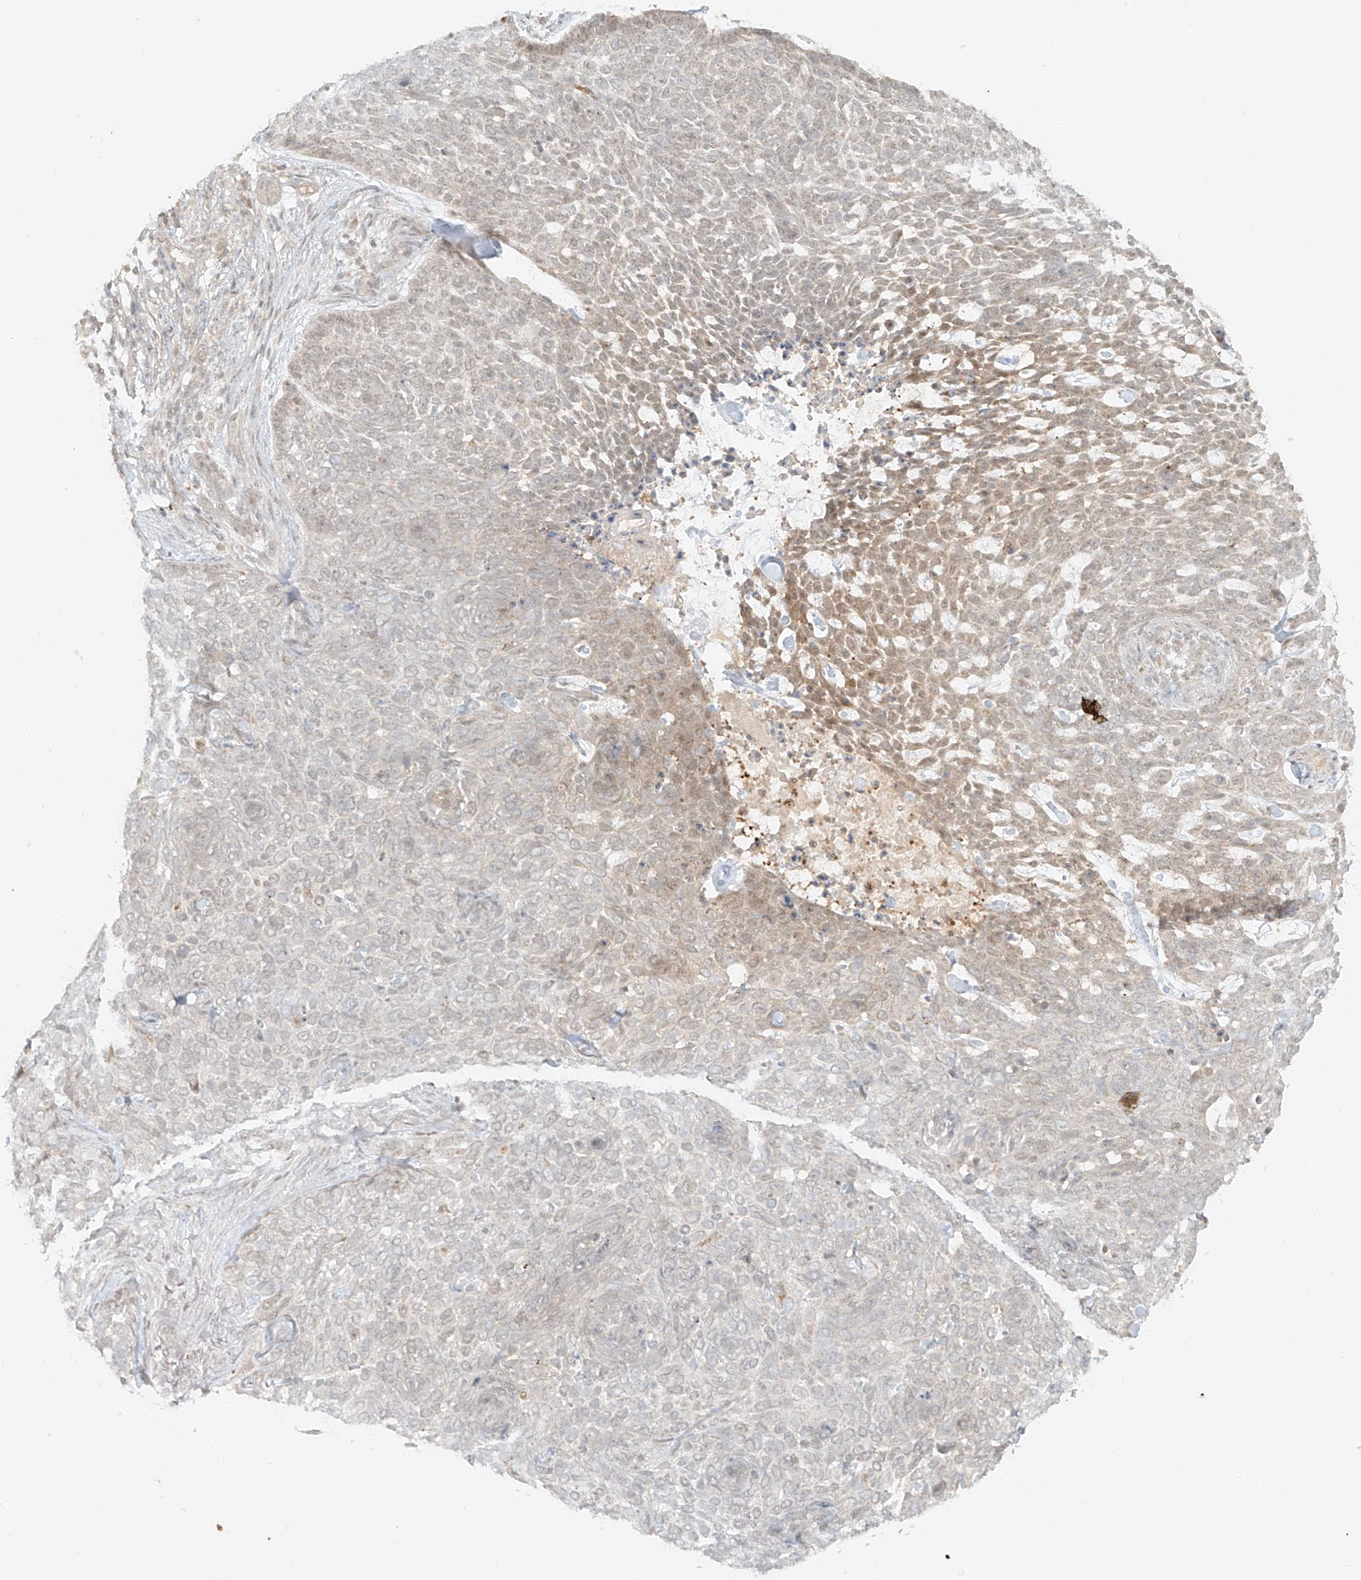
{"staining": {"intensity": "weak", "quantity": "<25%", "location": "cytoplasmic/membranous,nuclear"}, "tissue": "skin cancer", "cell_type": "Tumor cells", "image_type": "cancer", "snomed": [{"axis": "morphology", "description": "Basal cell carcinoma"}, {"axis": "topography", "description": "Skin"}], "caption": "Skin basal cell carcinoma stained for a protein using IHC displays no positivity tumor cells.", "gene": "MIPEP", "patient": {"sex": "female", "age": 64}}